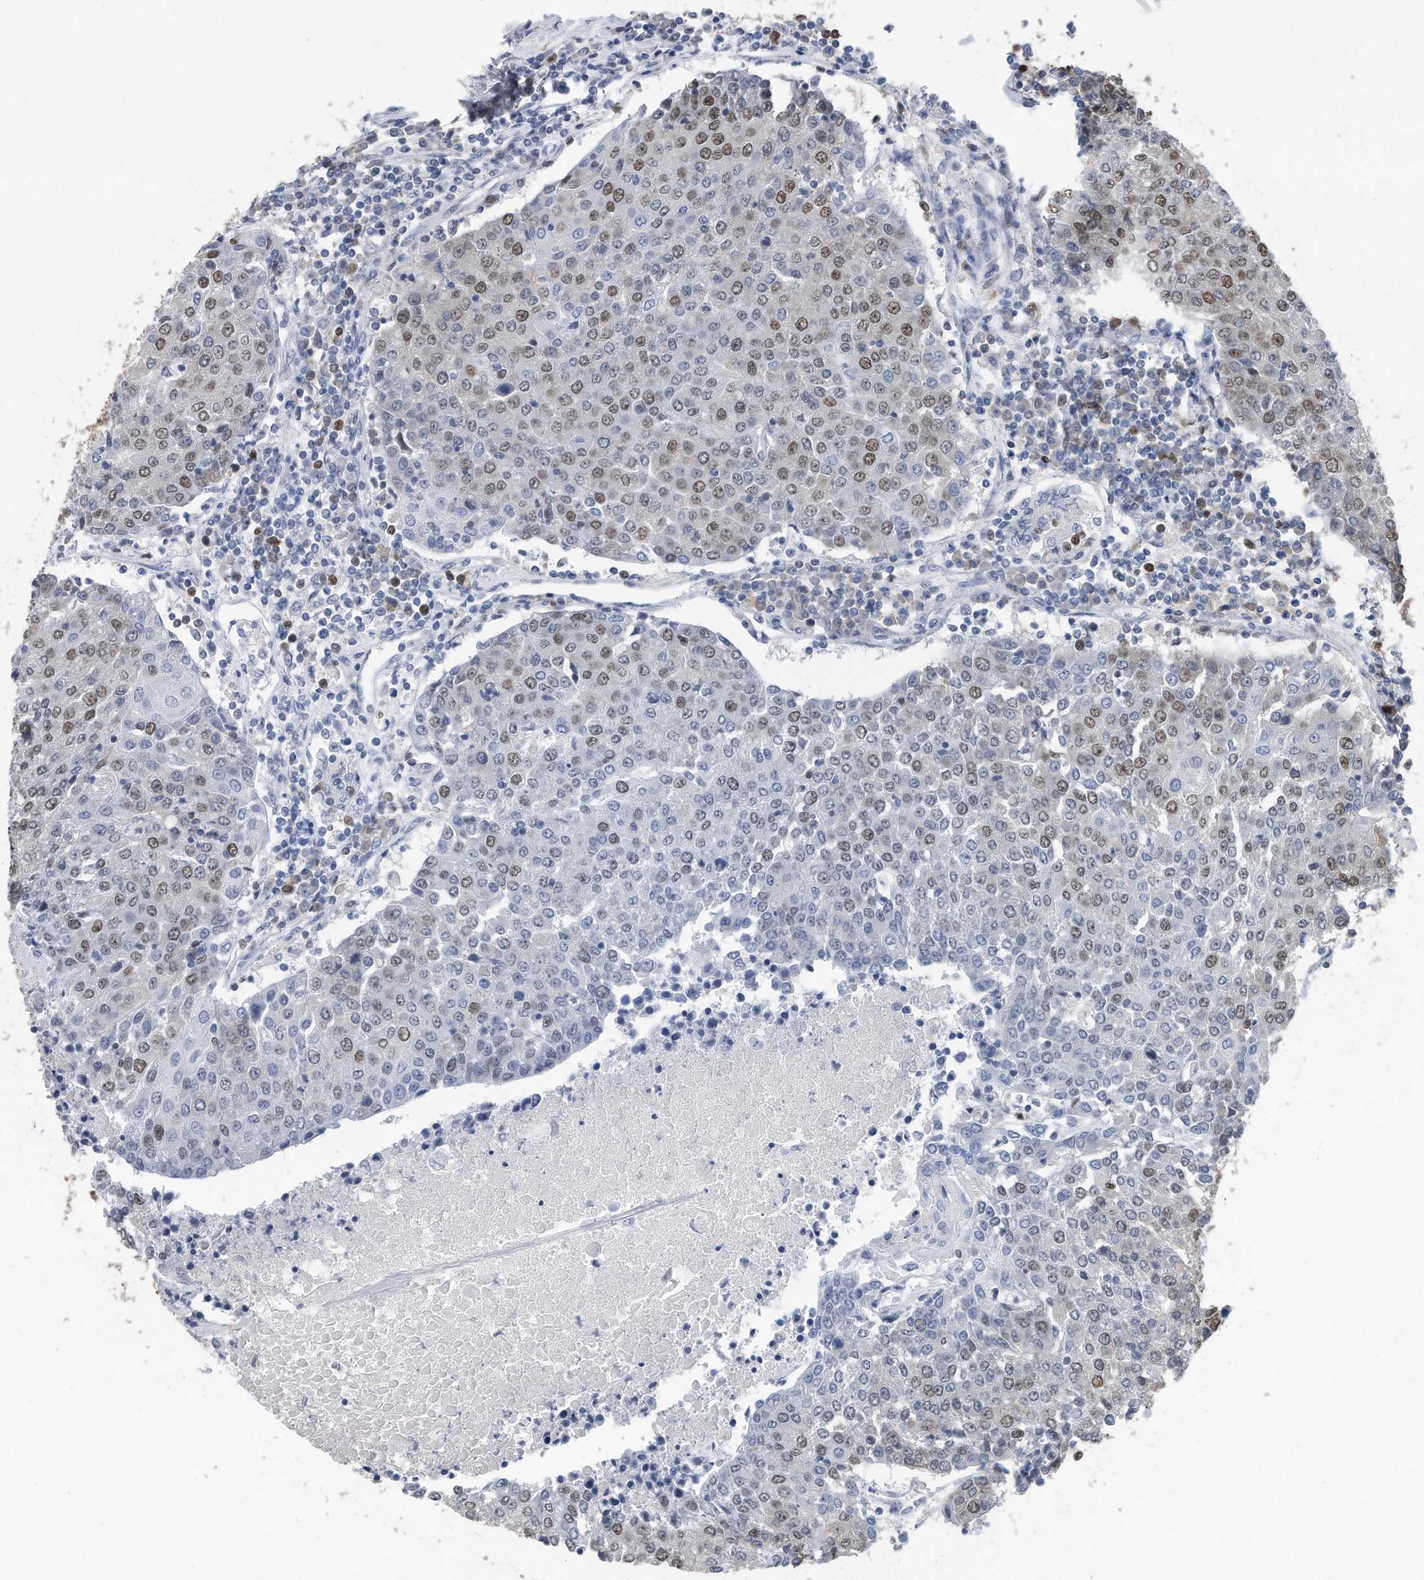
{"staining": {"intensity": "moderate", "quantity": "<25%", "location": "nuclear"}, "tissue": "urothelial cancer", "cell_type": "Tumor cells", "image_type": "cancer", "snomed": [{"axis": "morphology", "description": "Urothelial carcinoma, High grade"}, {"axis": "topography", "description": "Urinary bladder"}], "caption": "A high-resolution image shows immunohistochemistry (IHC) staining of urothelial cancer, which reveals moderate nuclear staining in about <25% of tumor cells. (Brightfield microscopy of DAB IHC at high magnification).", "gene": "PCNA", "patient": {"sex": "female", "age": 85}}